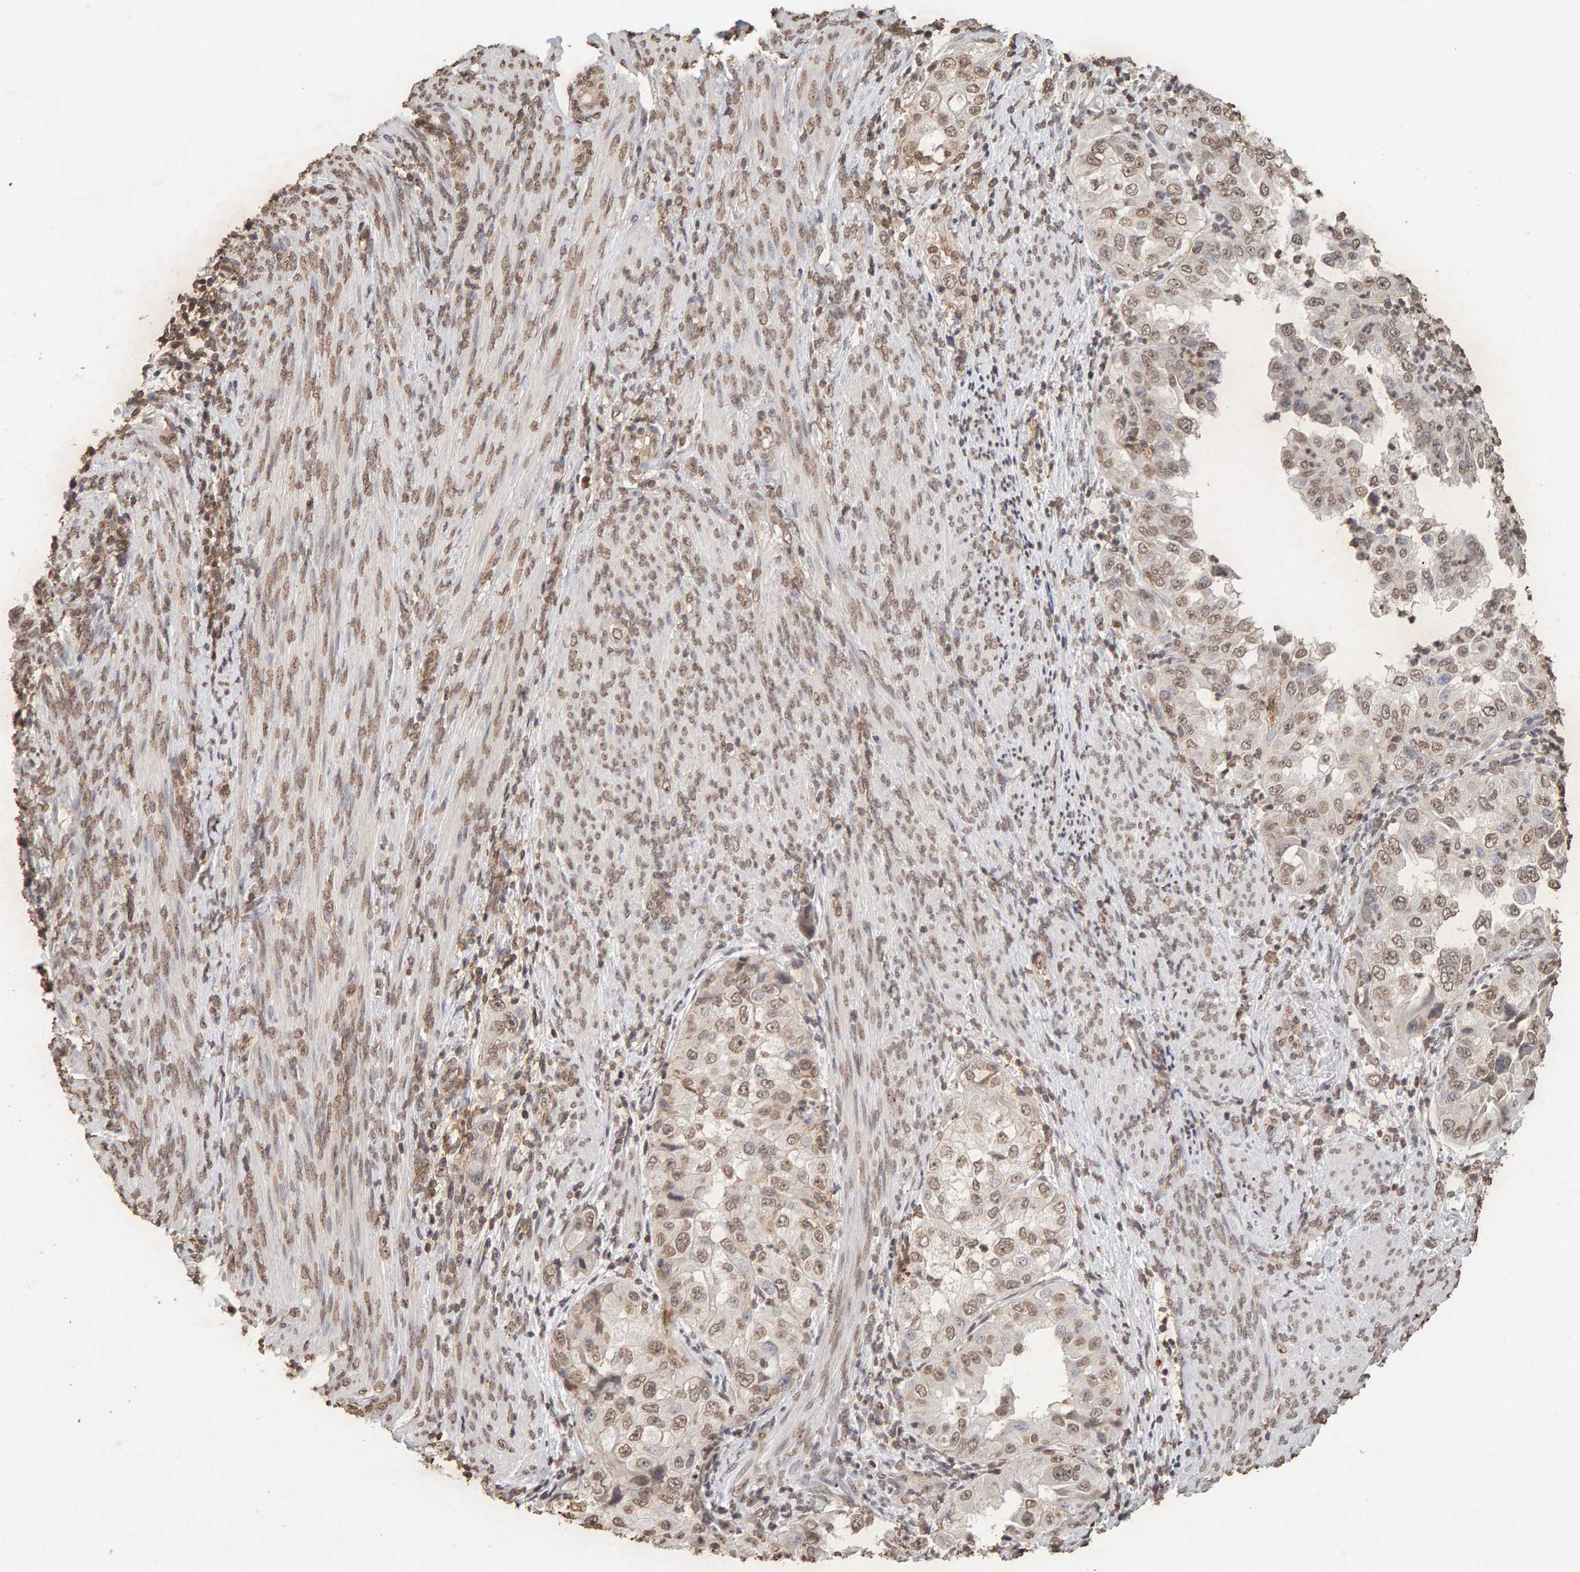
{"staining": {"intensity": "weak", "quantity": ">75%", "location": "nuclear"}, "tissue": "endometrial cancer", "cell_type": "Tumor cells", "image_type": "cancer", "snomed": [{"axis": "morphology", "description": "Adenocarcinoma, NOS"}, {"axis": "topography", "description": "Endometrium"}], "caption": "The immunohistochemical stain highlights weak nuclear positivity in tumor cells of endometrial cancer tissue.", "gene": "DNAJB5", "patient": {"sex": "female", "age": 85}}